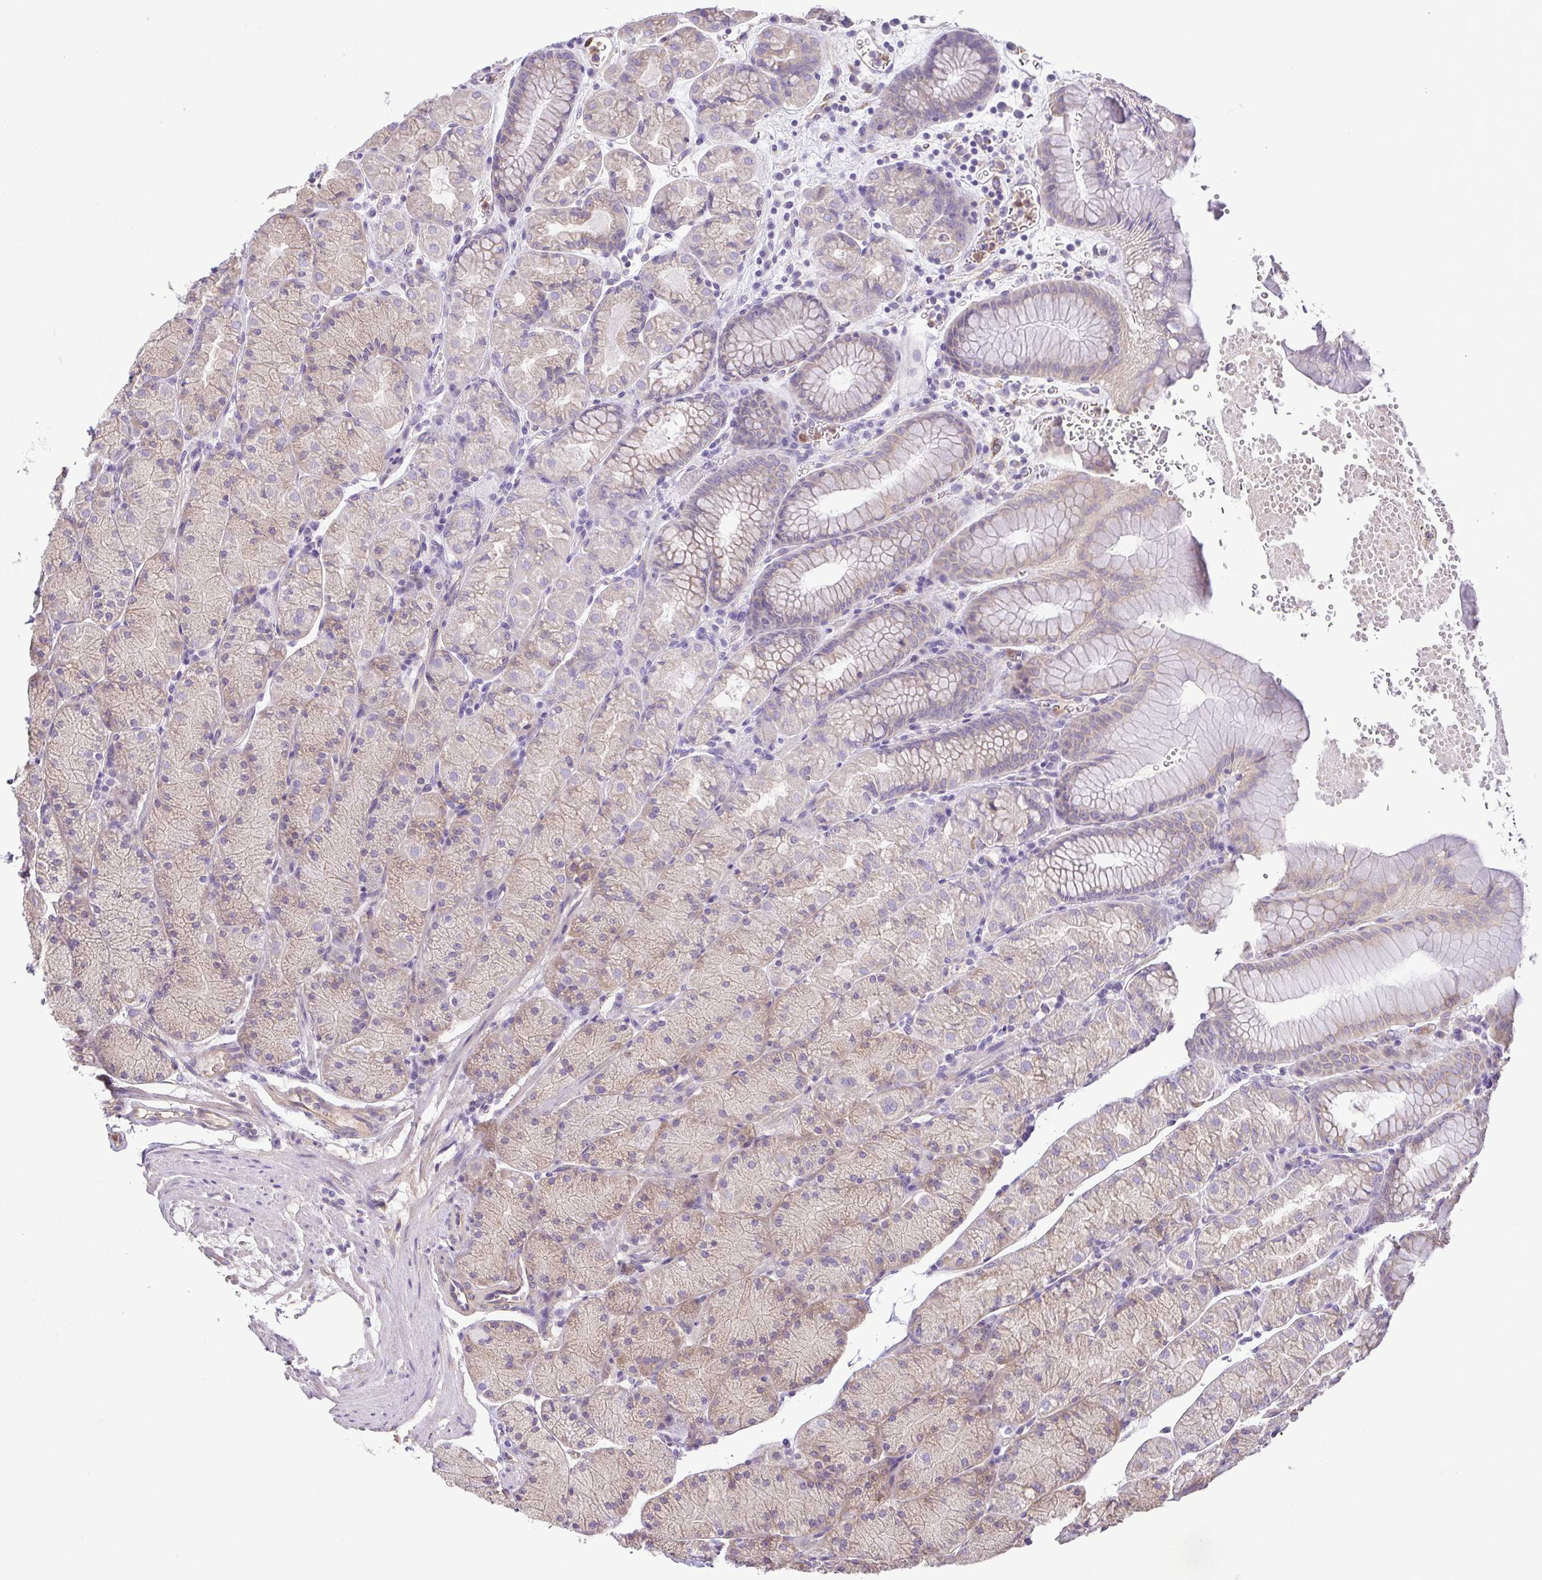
{"staining": {"intensity": "weak", "quantity": "<25%", "location": "cytoplasmic/membranous"}, "tissue": "stomach", "cell_type": "Glandular cells", "image_type": "normal", "snomed": [{"axis": "morphology", "description": "Normal tissue, NOS"}, {"axis": "topography", "description": "Stomach, upper"}, {"axis": "topography", "description": "Stomach"}], "caption": "DAB immunohistochemical staining of unremarkable stomach shows no significant positivity in glandular cells.", "gene": "MYL10", "patient": {"sex": "male", "age": 76}}